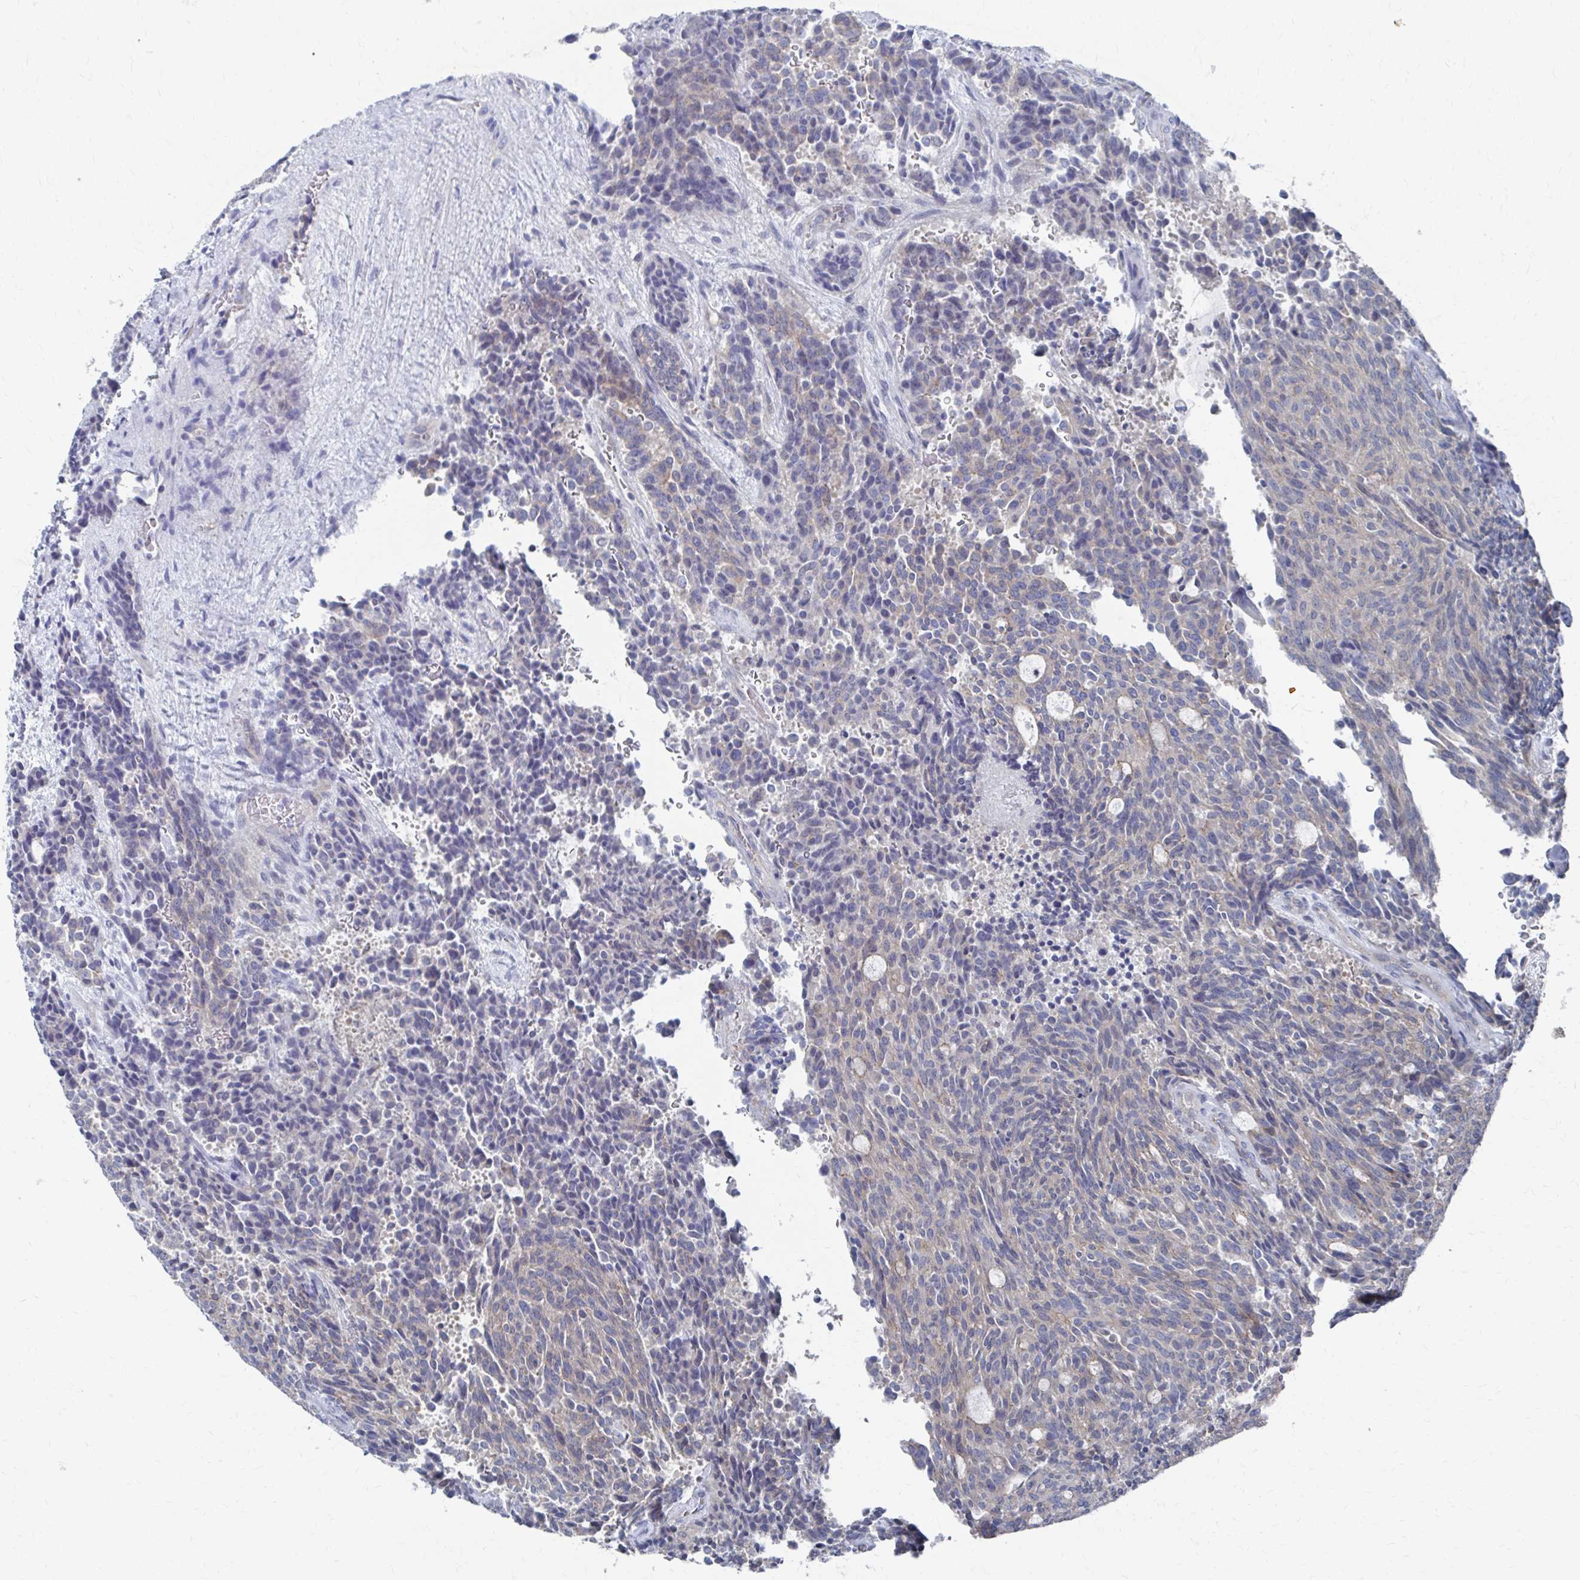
{"staining": {"intensity": "negative", "quantity": "none", "location": "none"}, "tissue": "carcinoid", "cell_type": "Tumor cells", "image_type": "cancer", "snomed": [{"axis": "morphology", "description": "Carcinoid, malignant, NOS"}, {"axis": "topography", "description": "Pancreas"}], "caption": "Immunohistochemical staining of human carcinoid demonstrates no significant expression in tumor cells.", "gene": "PLEKHG7", "patient": {"sex": "female", "age": 54}}